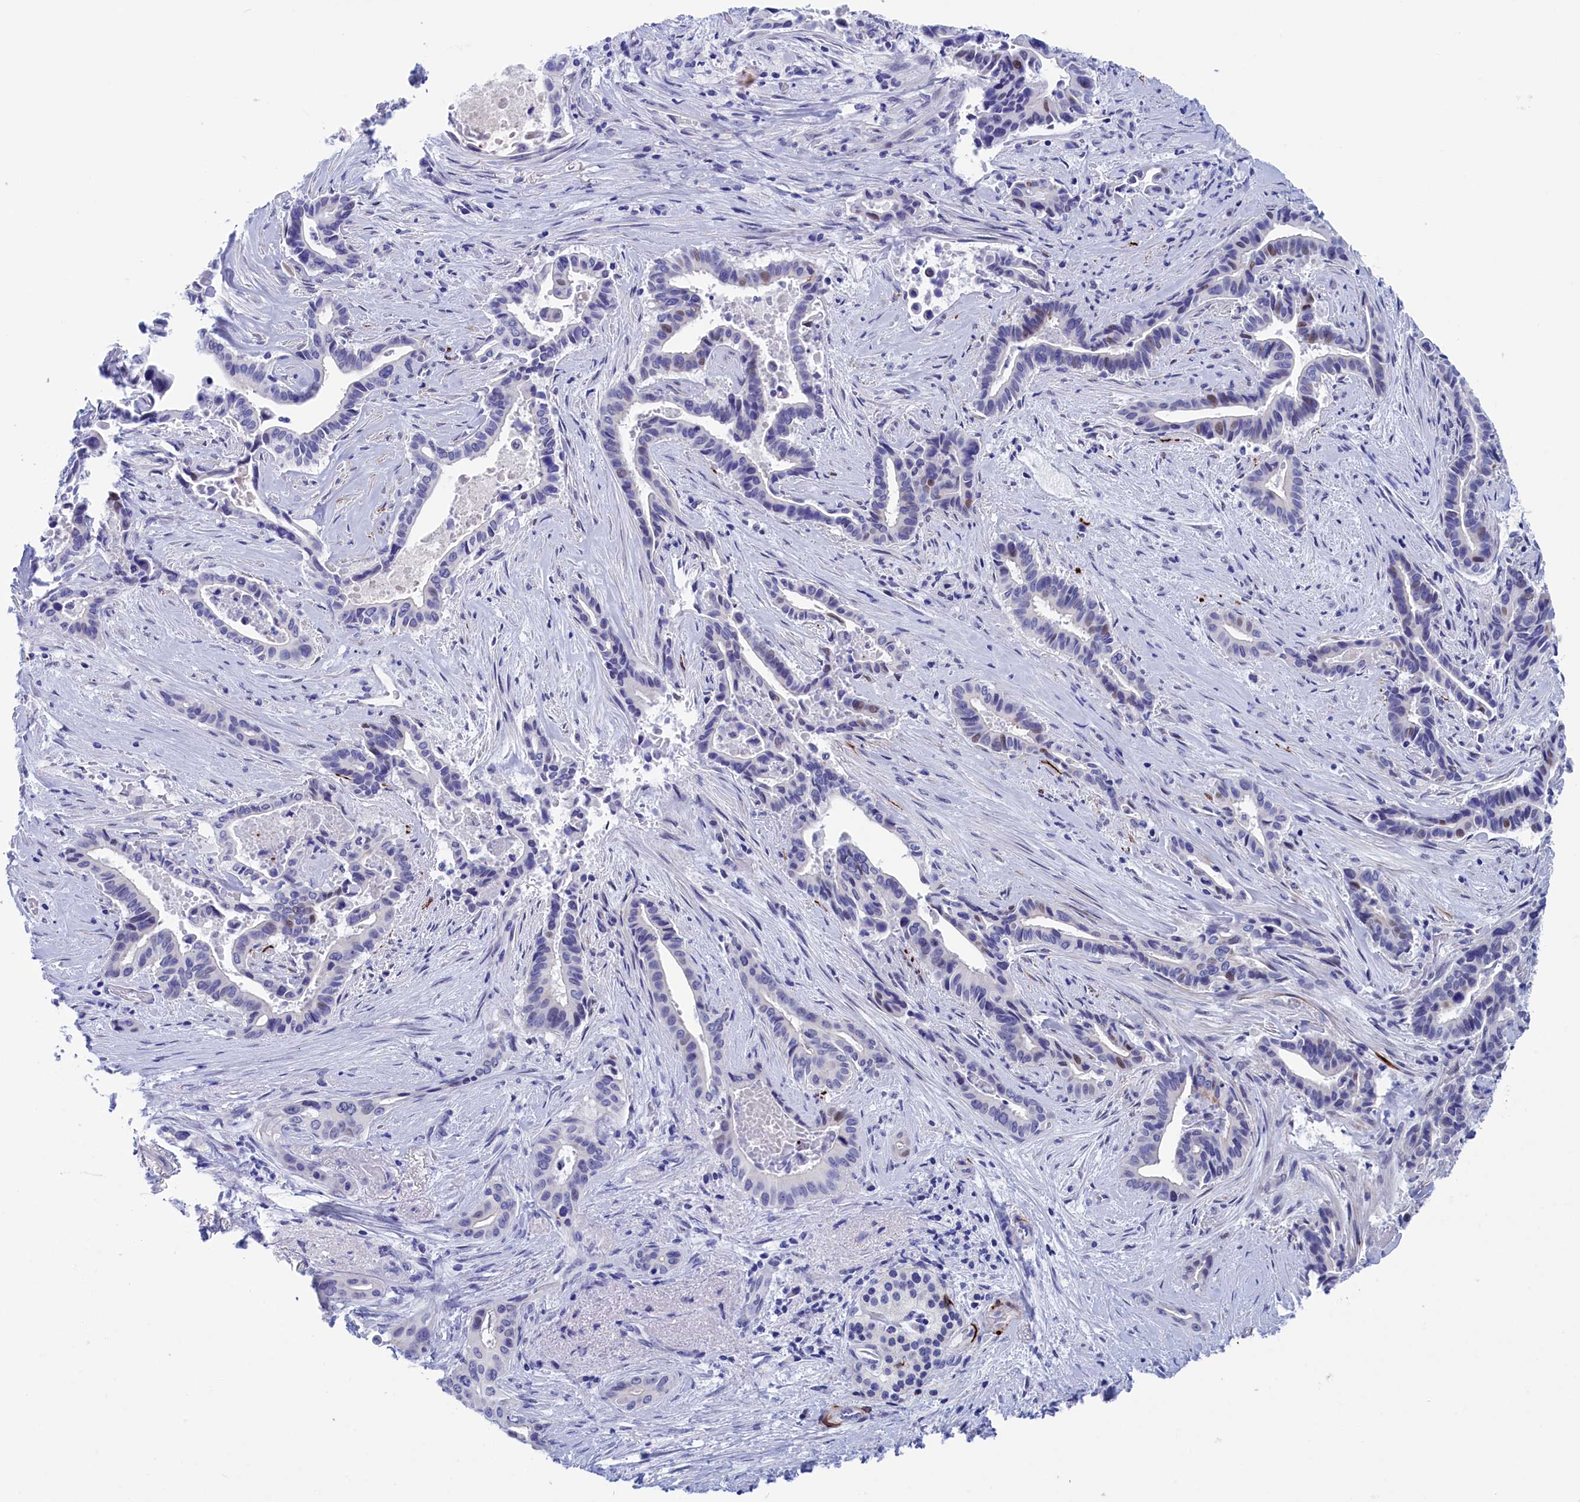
{"staining": {"intensity": "negative", "quantity": "none", "location": "none"}, "tissue": "pancreatic cancer", "cell_type": "Tumor cells", "image_type": "cancer", "snomed": [{"axis": "morphology", "description": "Adenocarcinoma, NOS"}, {"axis": "topography", "description": "Pancreas"}], "caption": "Tumor cells show no significant expression in pancreatic cancer.", "gene": "WDR83", "patient": {"sex": "female", "age": 77}}